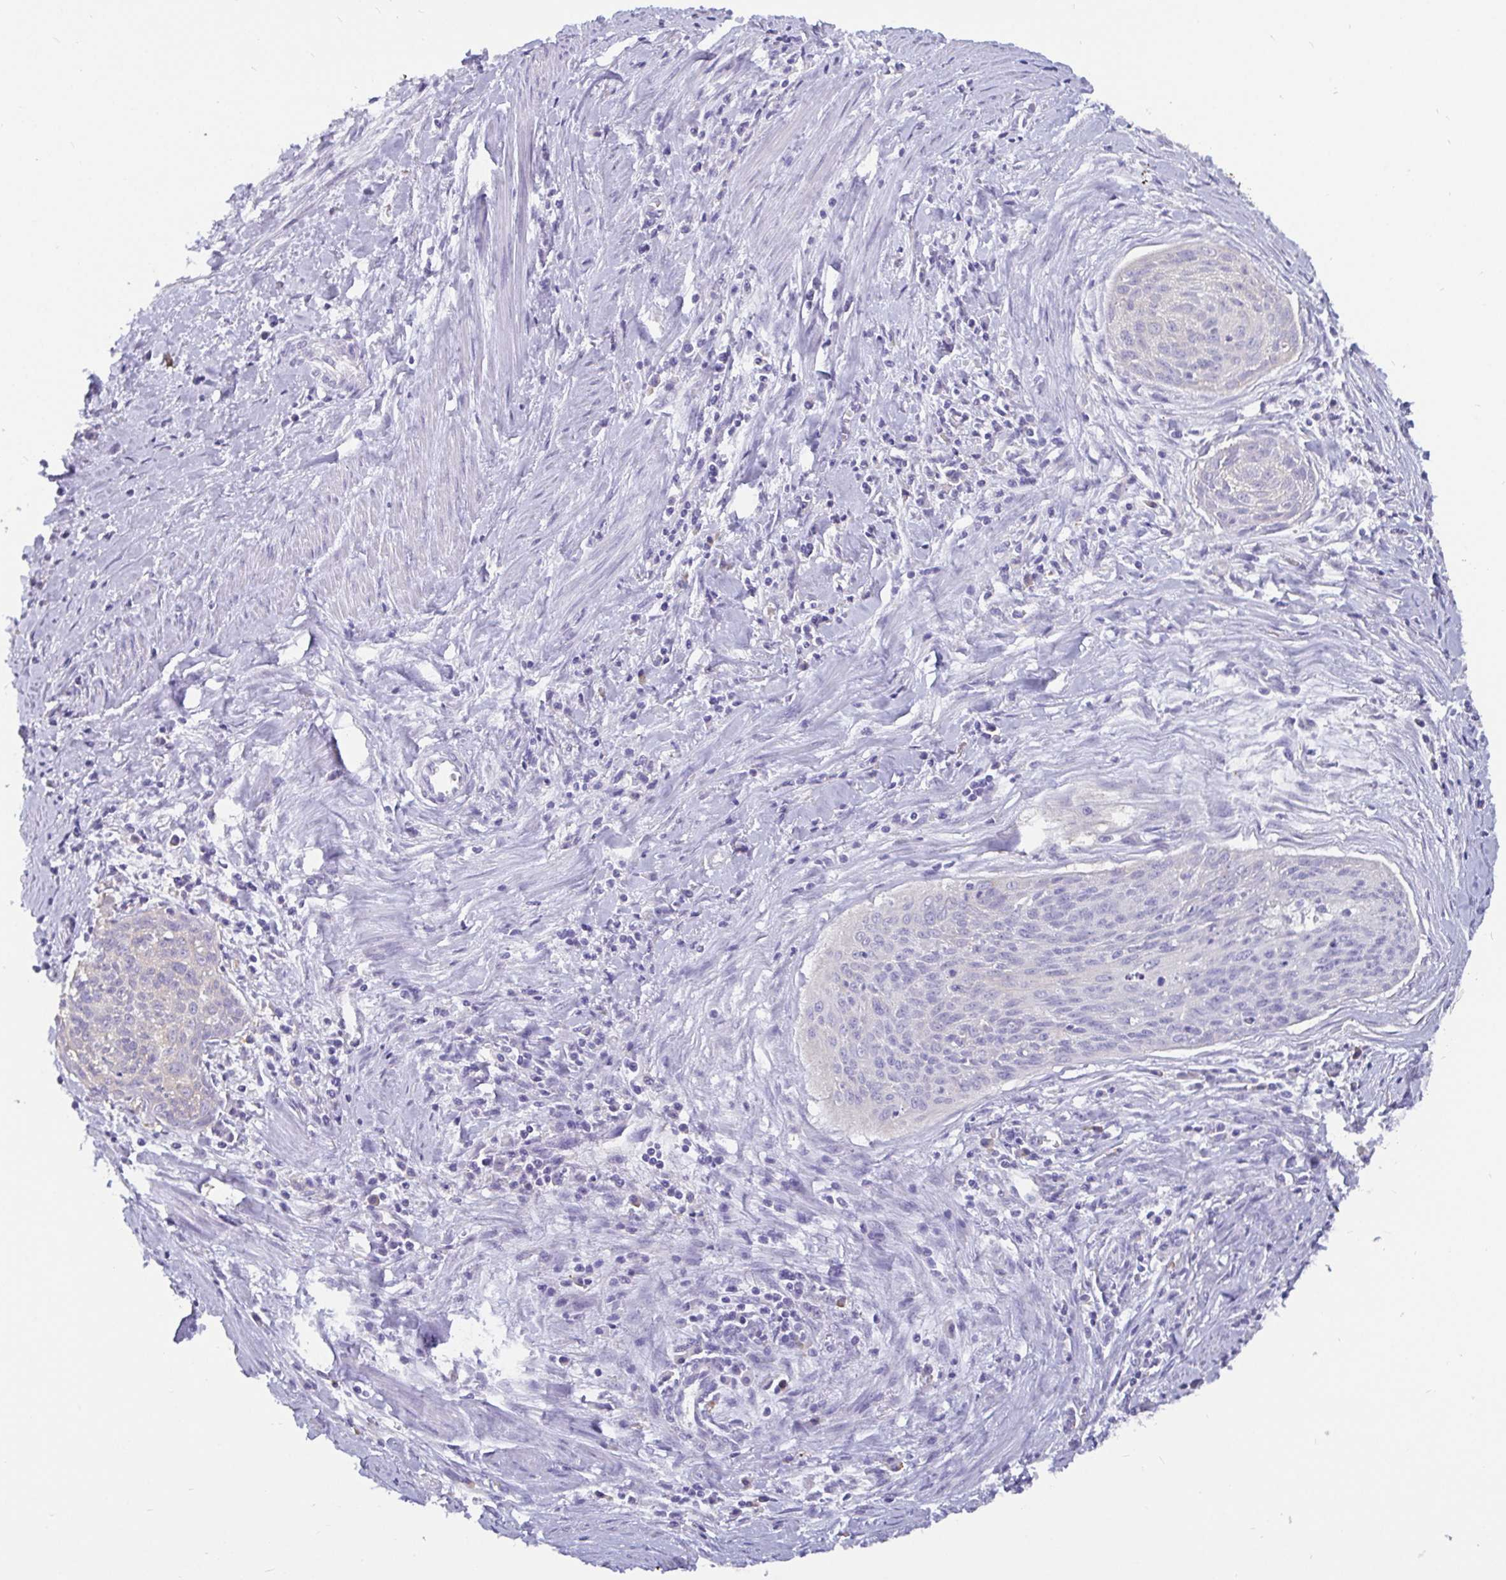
{"staining": {"intensity": "negative", "quantity": "none", "location": "none"}, "tissue": "cervical cancer", "cell_type": "Tumor cells", "image_type": "cancer", "snomed": [{"axis": "morphology", "description": "Squamous cell carcinoma, NOS"}, {"axis": "topography", "description": "Cervix"}], "caption": "Tumor cells show no significant positivity in cervical cancer.", "gene": "ADAMTS6", "patient": {"sex": "female", "age": 55}}